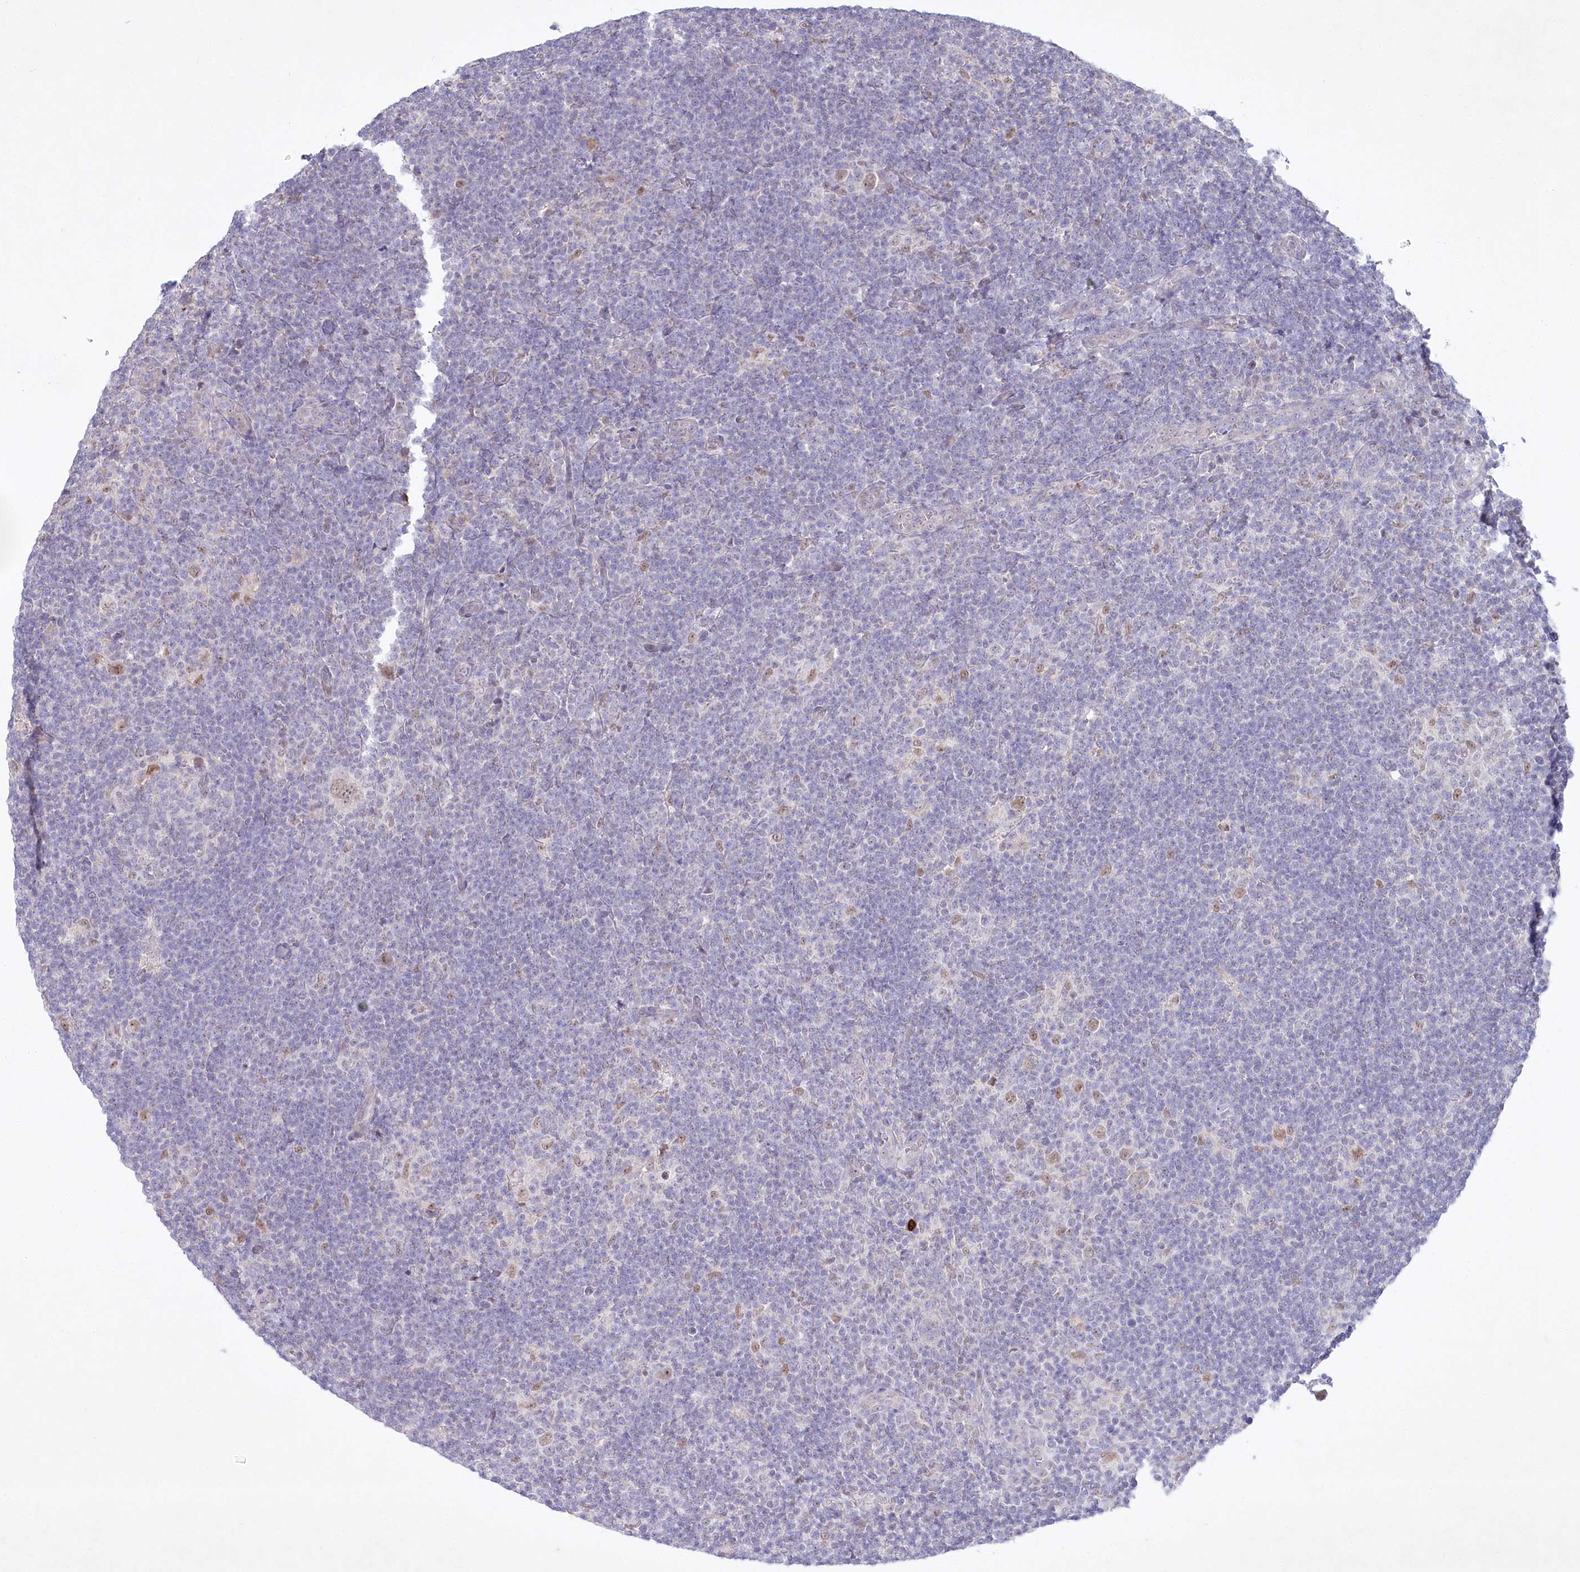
{"staining": {"intensity": "weak", "quantity": ">75%", "location": "nuclear"}, "tissue": "lymphoma", "cell_type": "Tumor cells", "image_type": "cancer", "snomed": [{"axis": "morphology", "description": "Hodgkin's disease, NOS"}, {"axis": "topography", "description": "Lymph node"}], "caption": "Immunohistochemistry (IHC) (DAB (3,3'-diaminobenzidine)) staining of human lymphoma shows weak nuclear protein staining in approximately >75% of tumor cells. (DAB = brown stain, brightfield microscopy at high magnification).", "gene": "ABITRAM", "patient": {"sex": "female", "age": 57}}